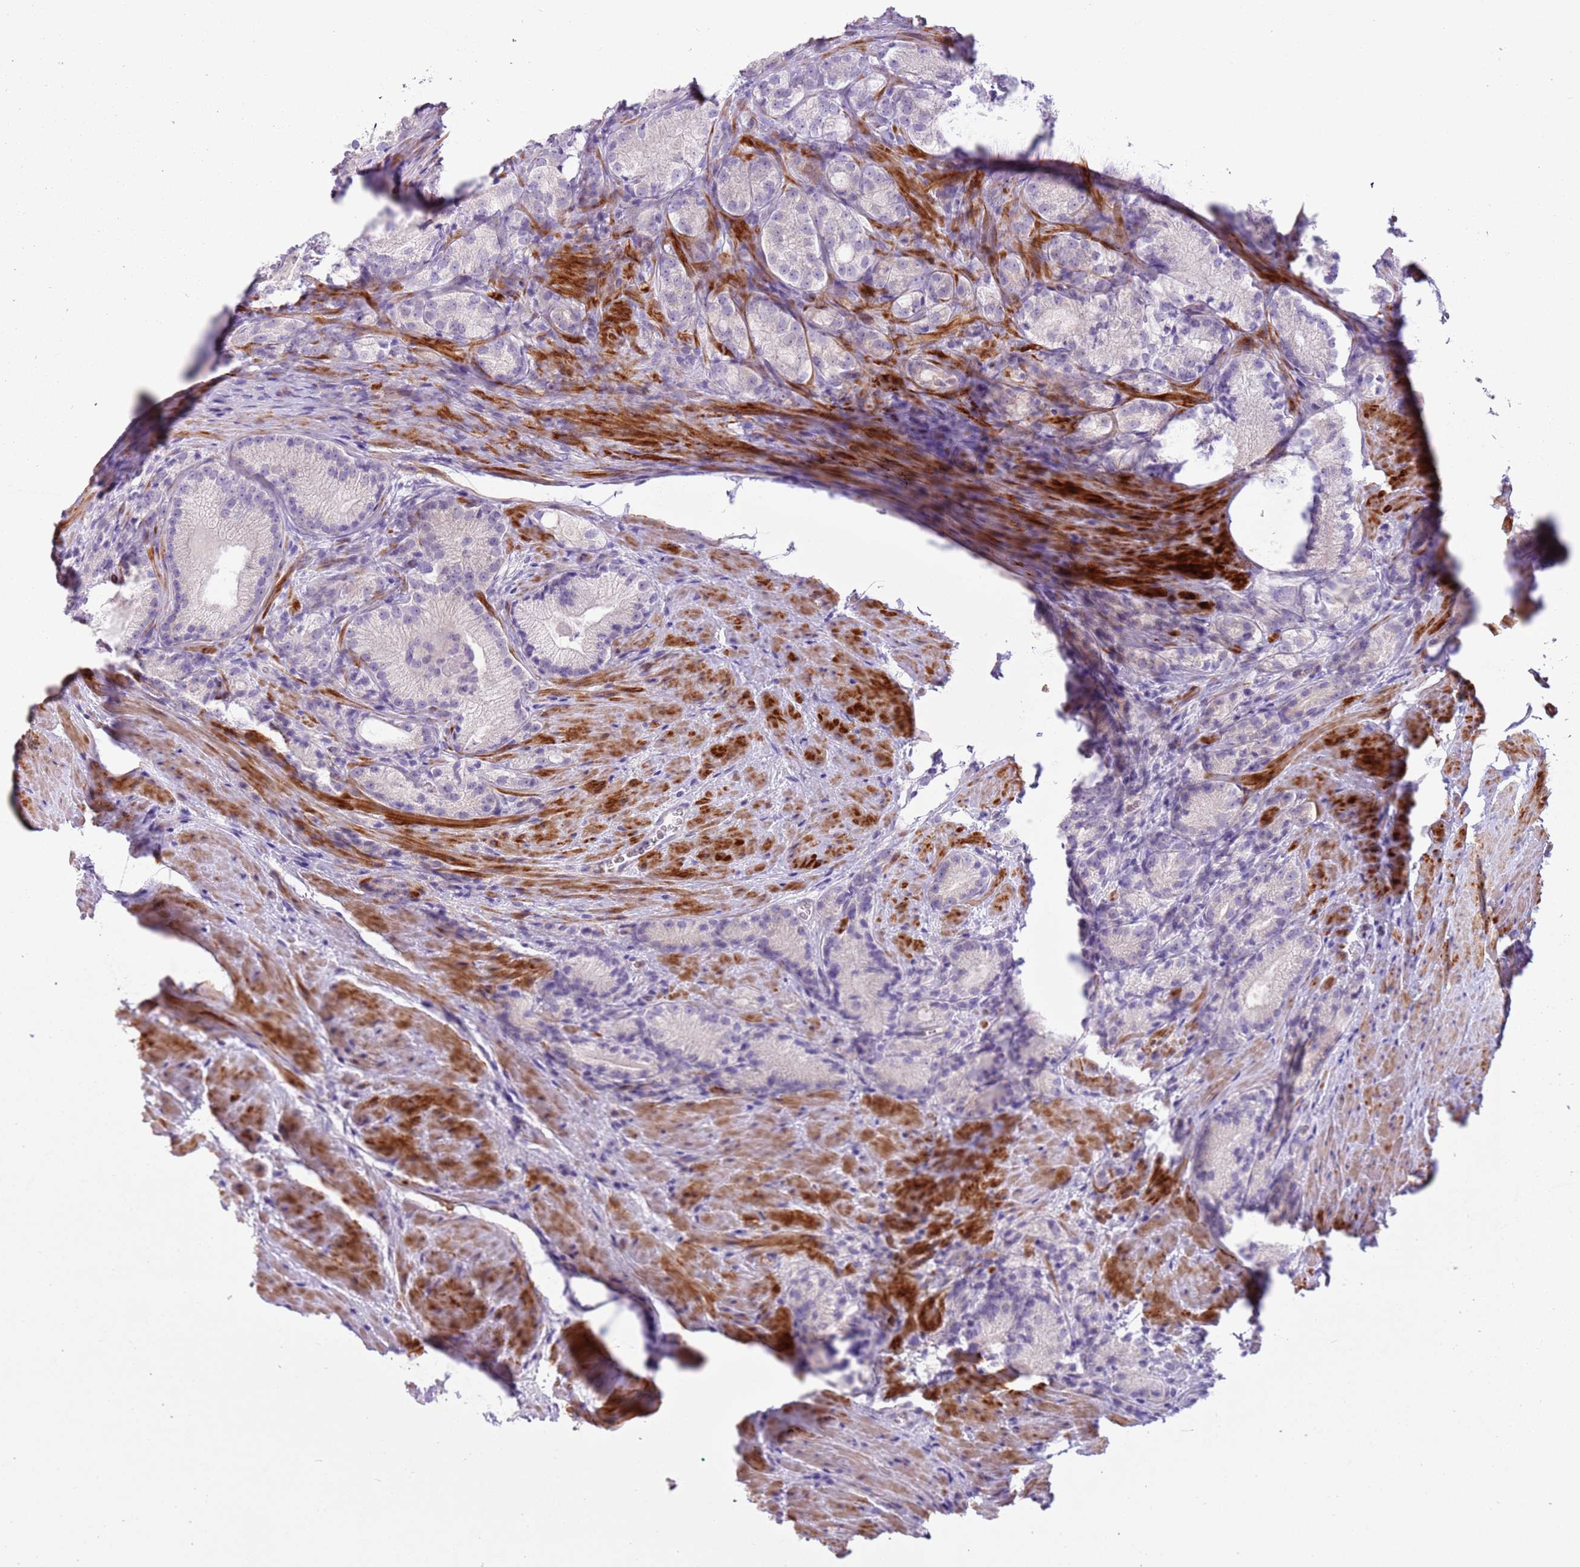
{"staining": {"intensity": "negative", "quantity": "none", "location": "none"}, "tissue": "prostate cancer", "cell_type": "Tumor cells", "image_type": "cancer", "snomed": [{"axis": "morphology", "description": "Adenocarcinoma, Low grade"}, {"axis": "topography", "description": "Prostate"}], "caption": "Tumor cells are negative for protein expression in human prostate cancer.", "gene": "ZNF239", "patient": {"sex": "male", "age": 57}}